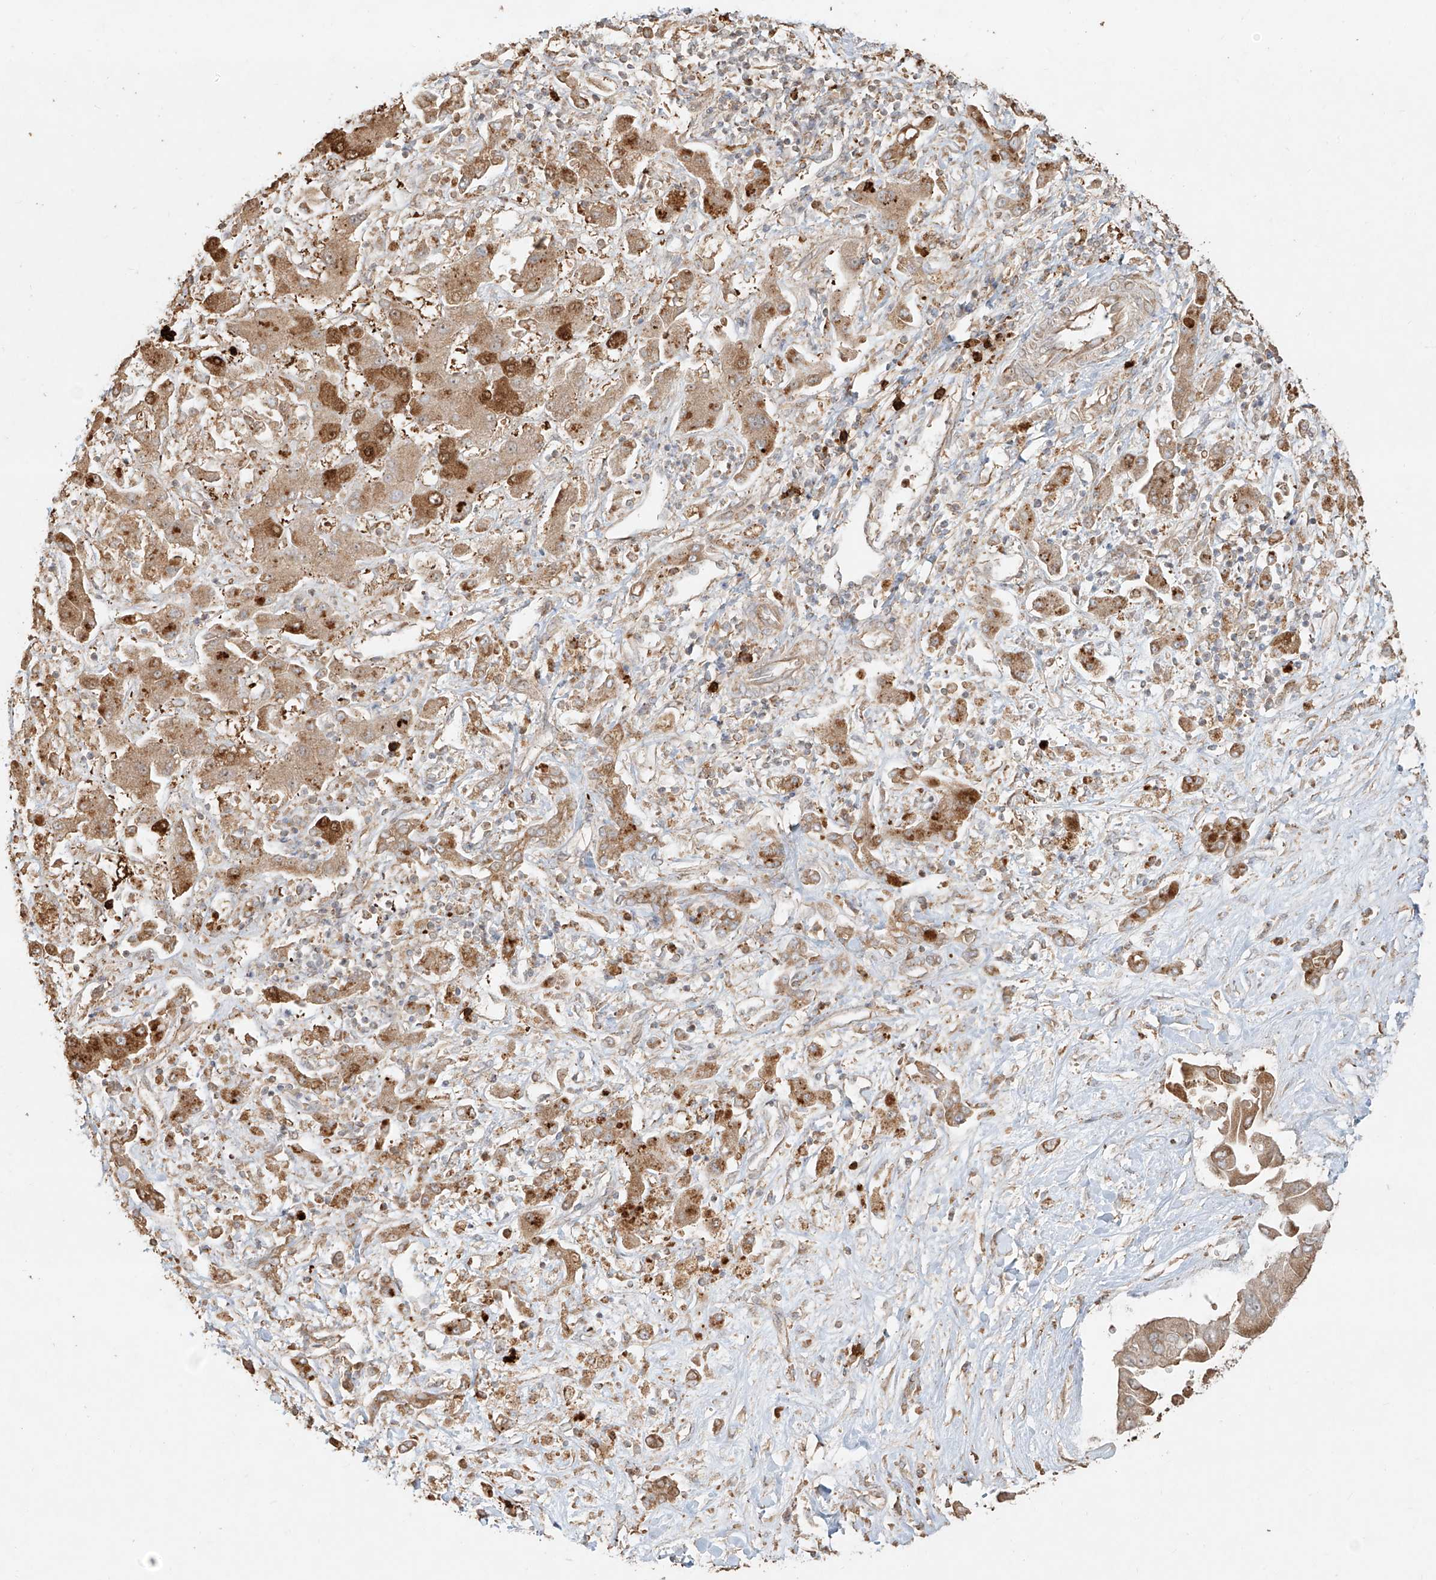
{"staining": {"intensity": "moderate", "quantity": ">75%", "location": "cytoplasmic/membranous"}, "tissue": "liver cancer", "cell_type": "Tumor cells", "image_type": "cancer", "snomed": [{"axis": "morphology", "description": "Cholangiocarcinoma"}, {"axis": "topography", "description": "Liver"}], "caption": "A brown stain highlights moderate cytoplasmic/membranous staining of a protein in human liver cancer tumor cells.", "gene": "EFNB1", "patient": {"sex": "male", "age": 50}}